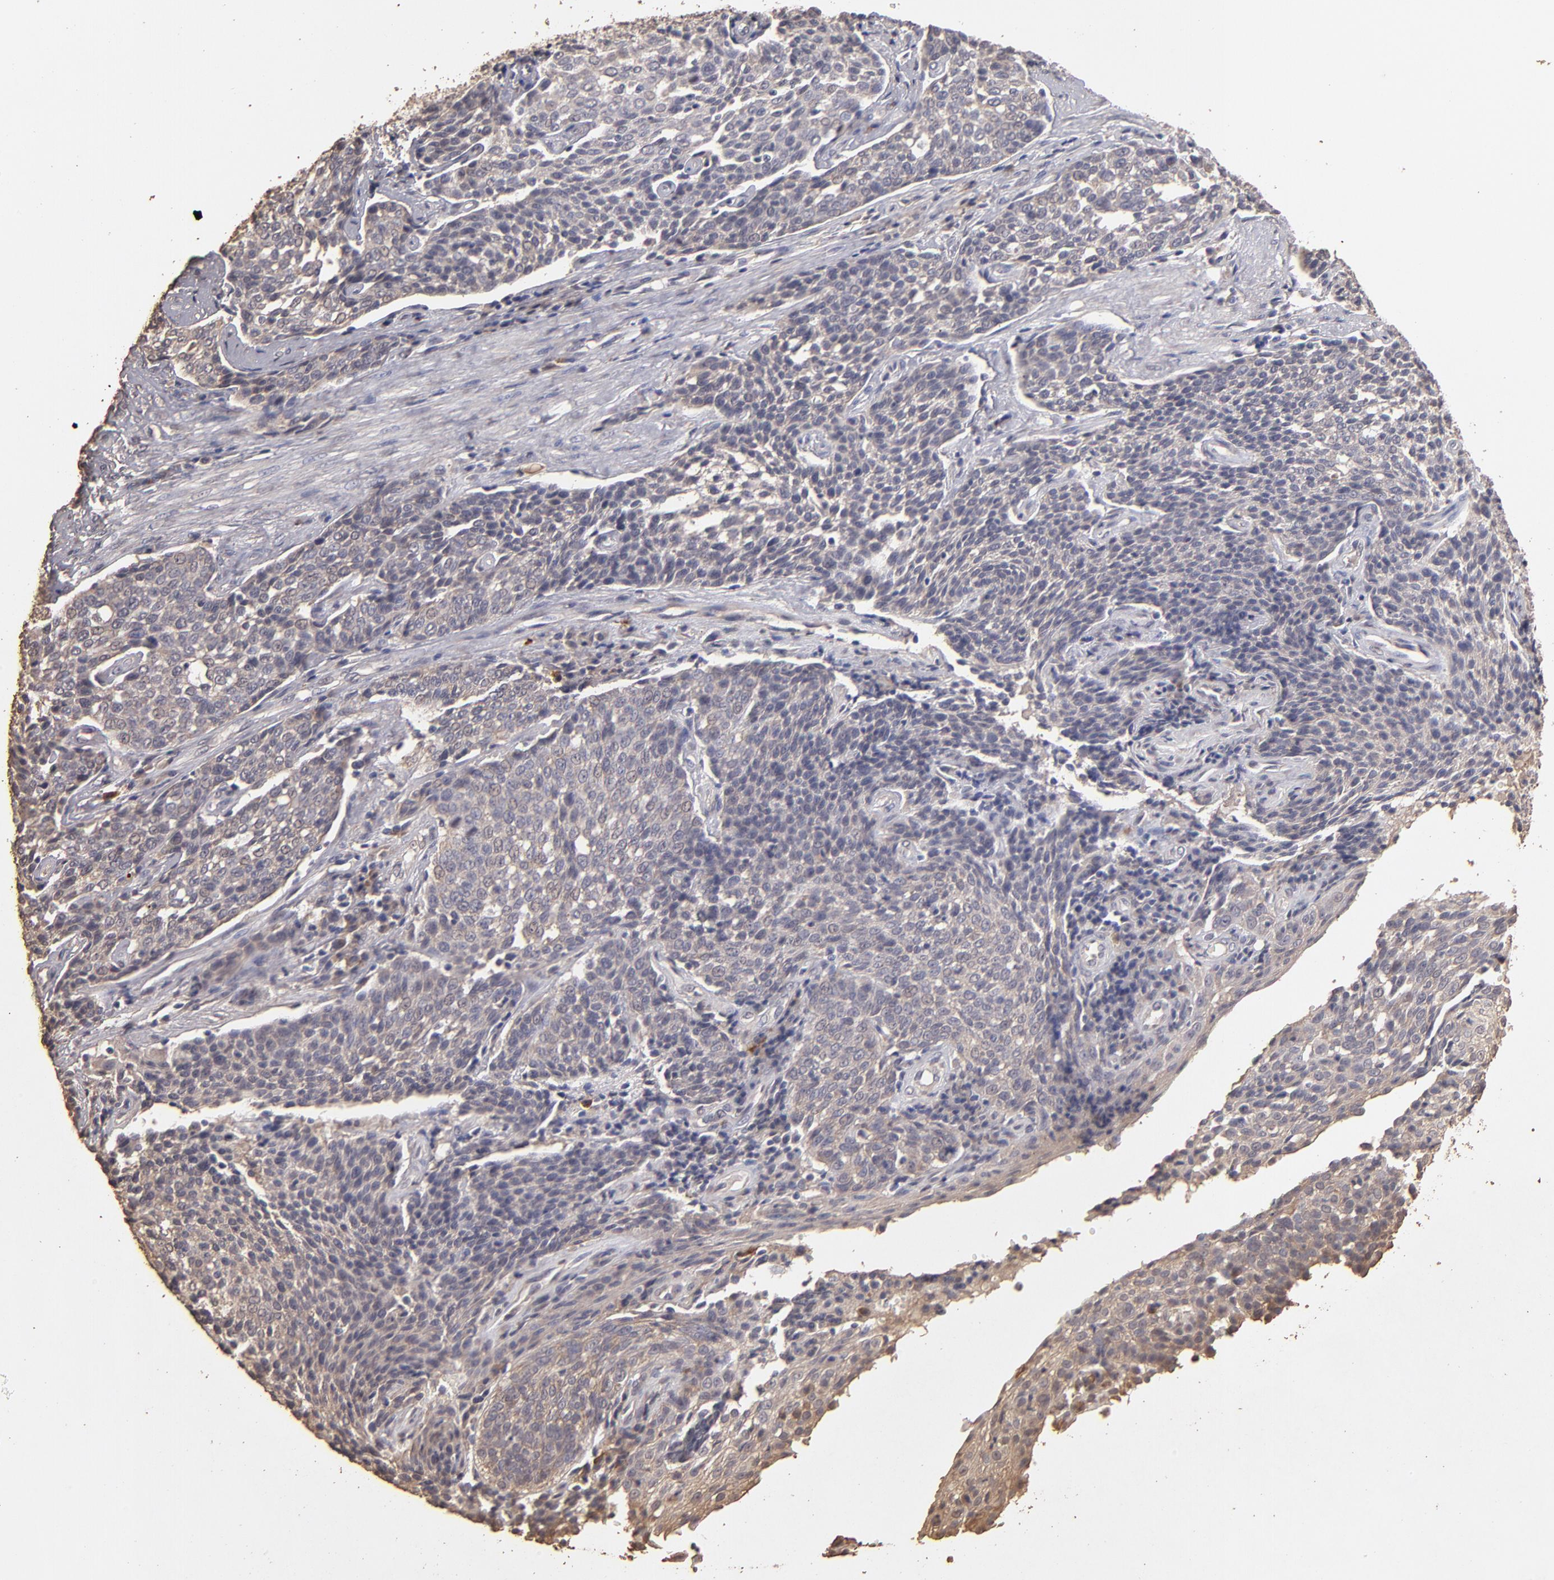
{"staining": {"intensity": "weak", "quantity": "<25%", "location": "cytoplasmic/membranous"}, "tissue": "cervical cancer", "cell_type": "Tumor cells", "image_type": "cancer", "snomed": [{"axis": "morphology", "description": "Squamous cell carcinoma, NOS"}, {"axis": "topography", "description": "Cervix"}], "caption": "The image exhibits no staining of tumor cells in cervical cancer.", "gene": "OPHN1", "patient": {"sex": "female", "age": 34}}